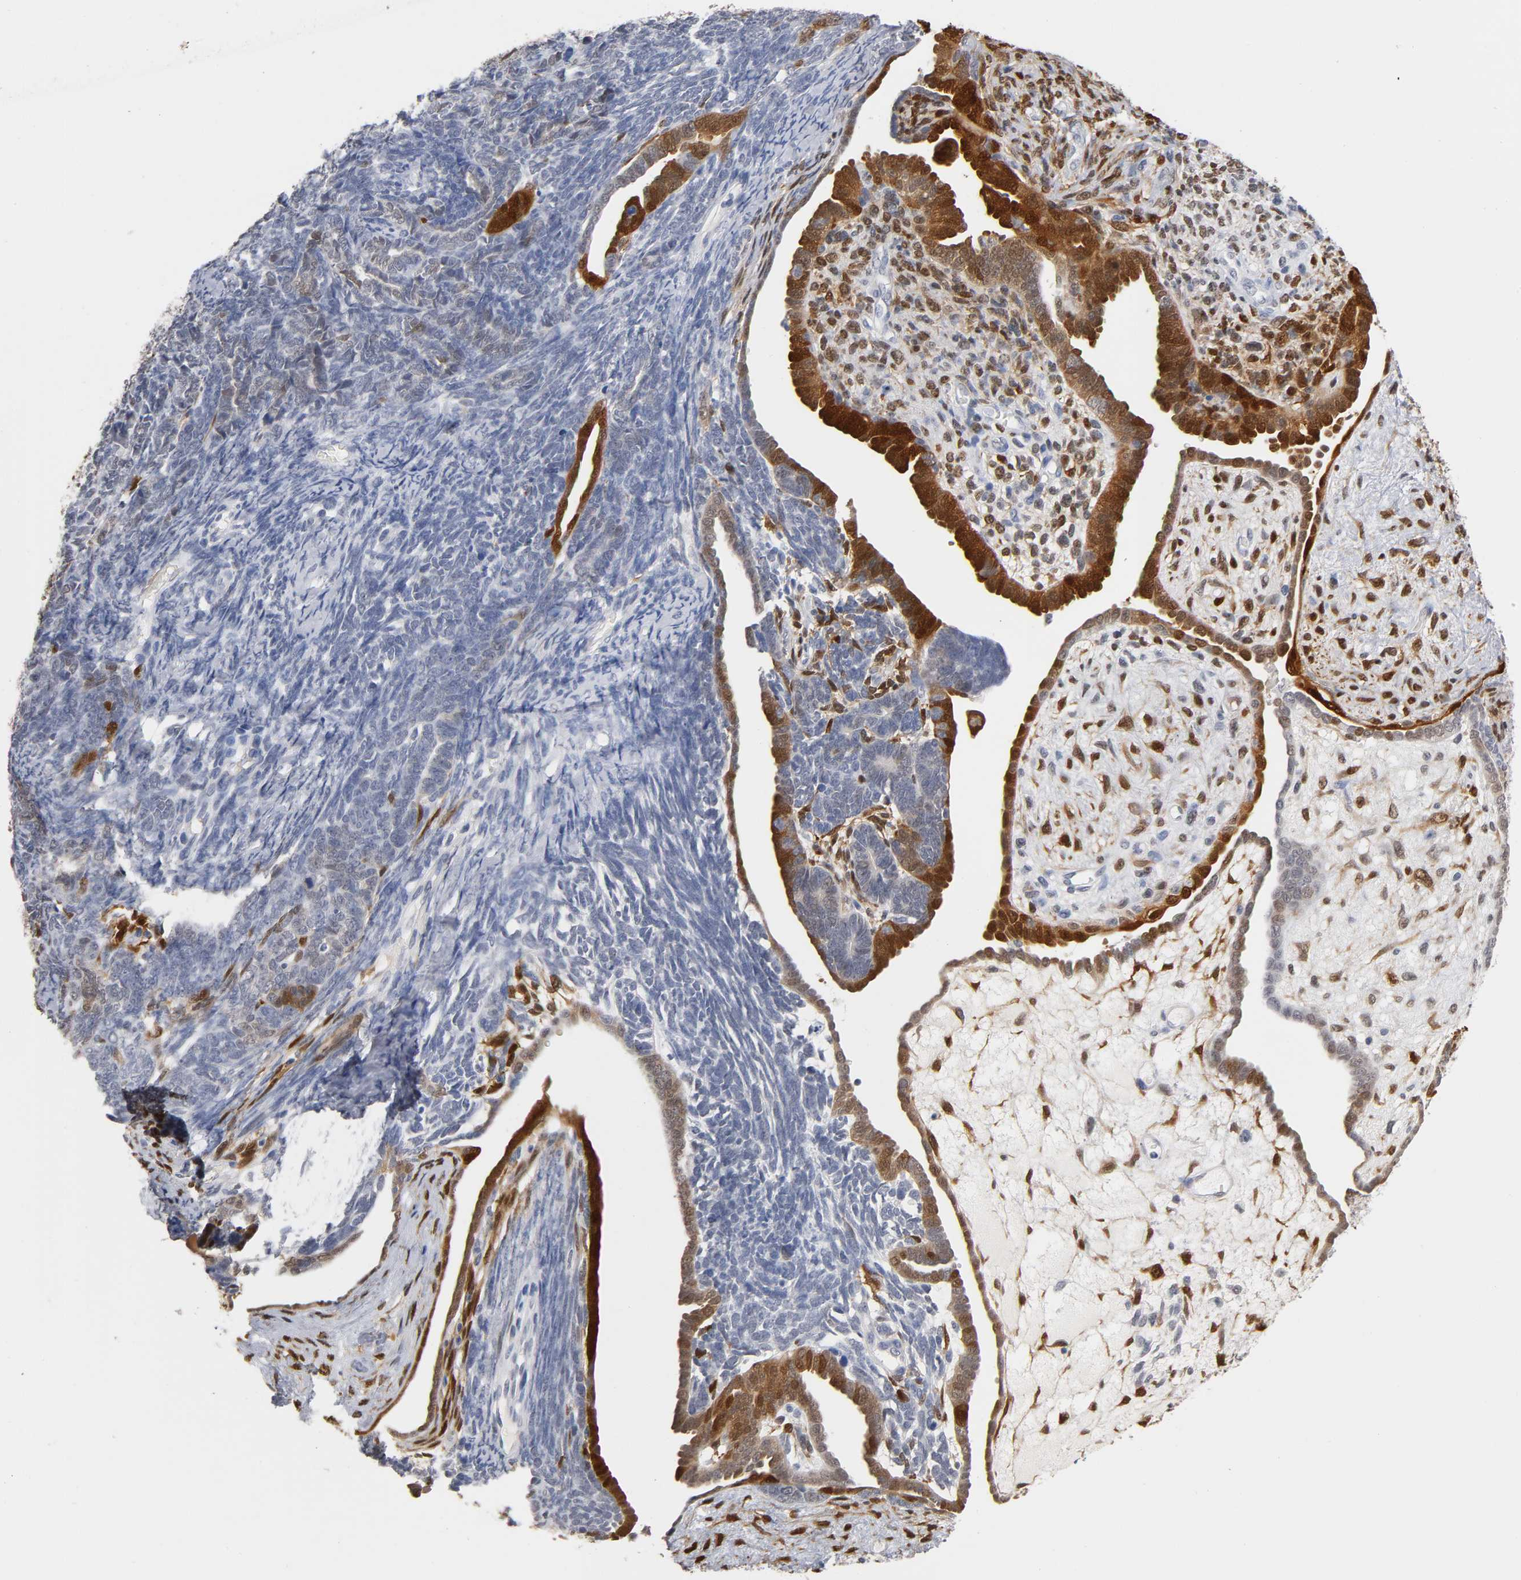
{"staining": {"intensity": "strong", "quantity": "25%-75%", "location": "cytoplasmic/membranous,nuclear"}, "tissue": "endometrial cancer", "cell_type": "Tumor cells", "image_type": "cancer", "snomed": [{"axis": "morphology", "description": "Neoplasm, malignant, NOS"}, {"axis": "topography", "description": "Endometrium"}], "caption": "Brown immunohistochemical staining in malignant neoplasm (endometrial) shows strong cytoplasmic/membranous and nuclear expression in about 25%-75% of tumor cells.", "gene": "CRABP2", "patient": {"sex": "female", "age": 74}}